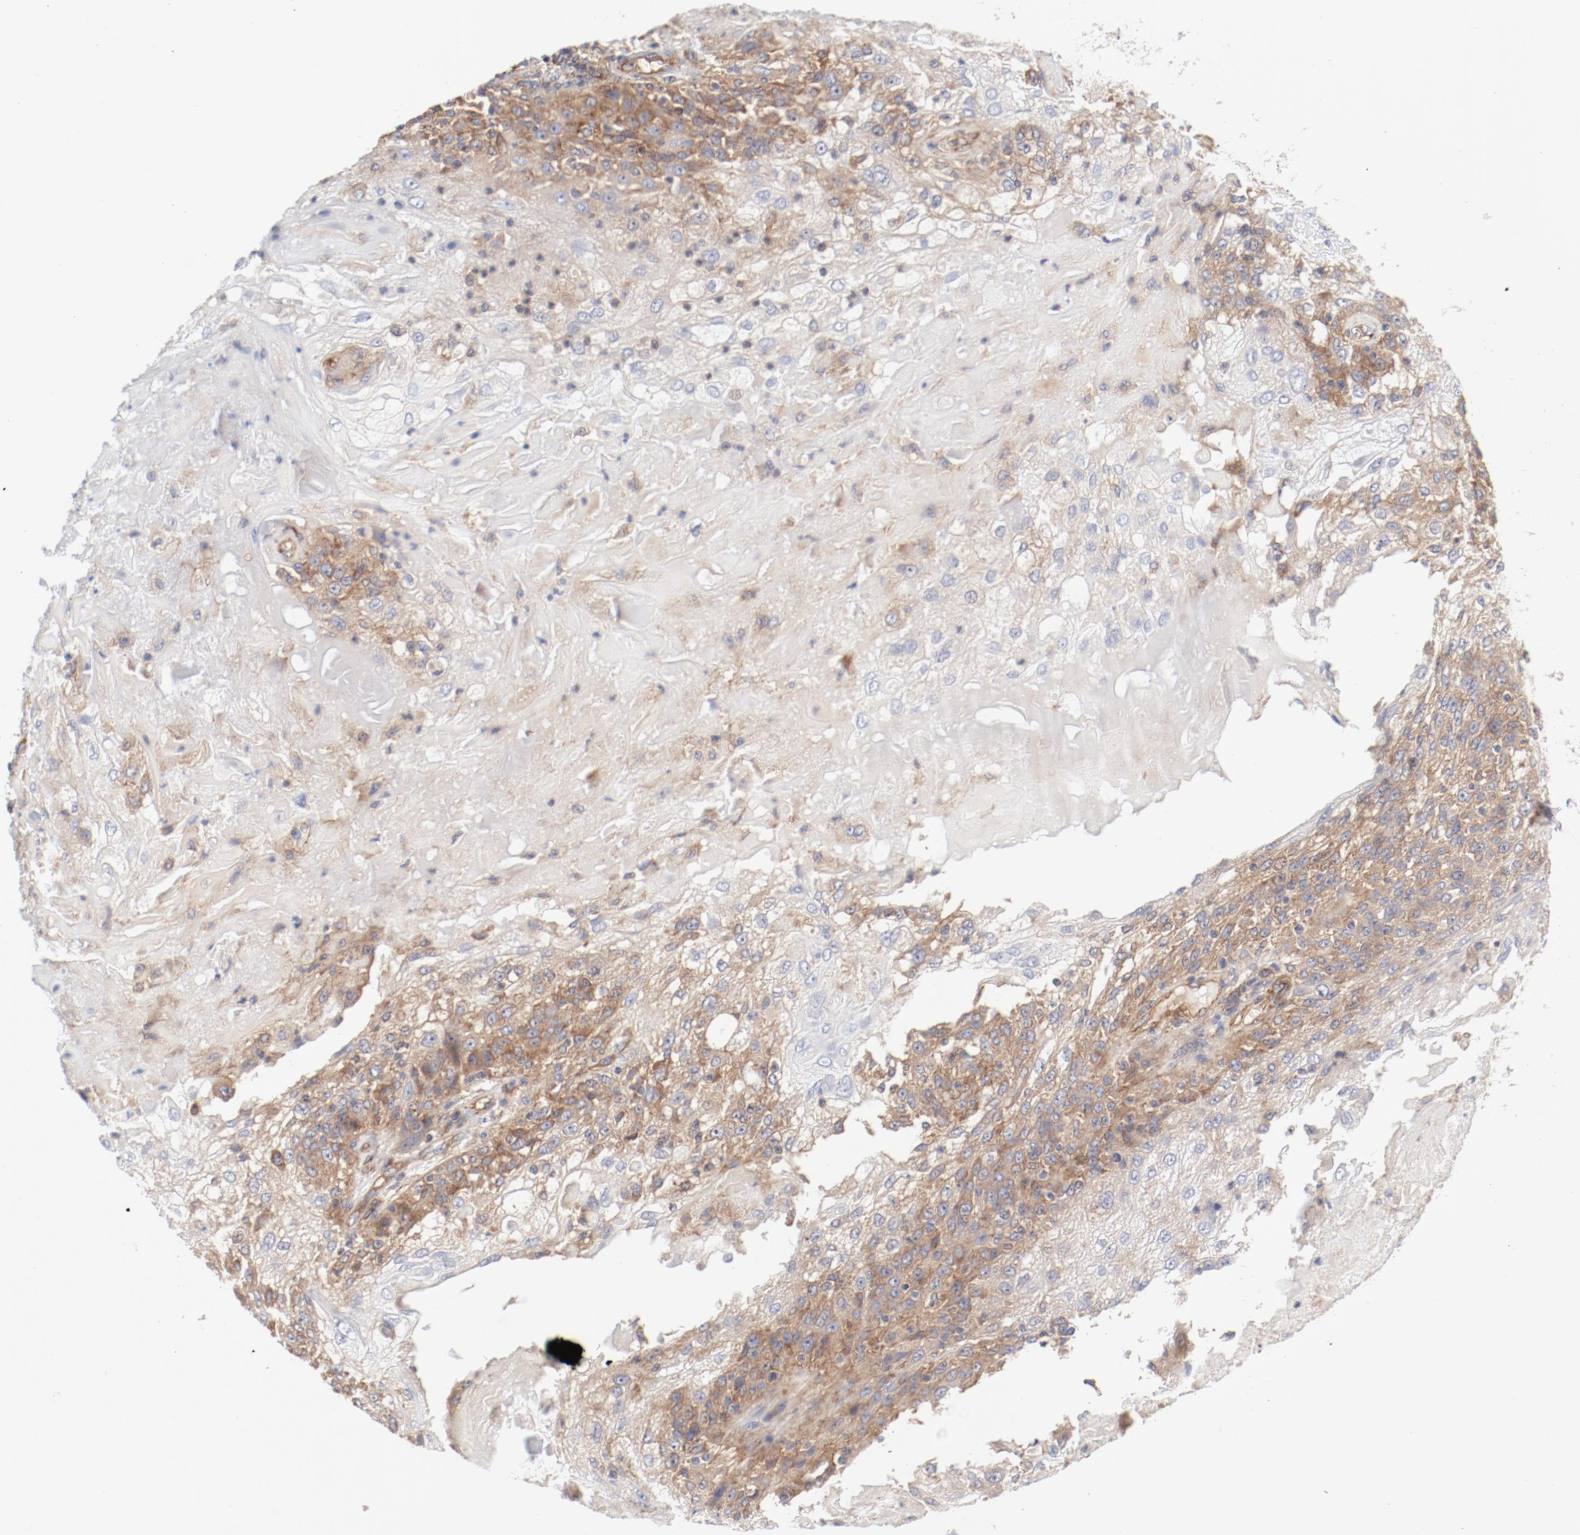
{"staining": {"intensity": "moderate", "quantity": "25%-75%", "location": "cytoplasmic/membranous"}, "tissue": "skin cancer", "cell_type": "Tumor cells", "image_type": "cancer", "snomed": [{"axis": "morphology", "description": "Normal tissue, NOS"}, {"axis": "morphology", "description": "Squamous cell carcinoma, NOS"}, {"axis": "topography", "description": "Skin"}], "caption": "This is a micrograph of immunohistochemistry staining of skin cancer, which shows moderate expression in the cytoplasmic/membranous of tumor cells.", "gene": "AP2A1", "patient": {"sex": "female", "age": 83}}